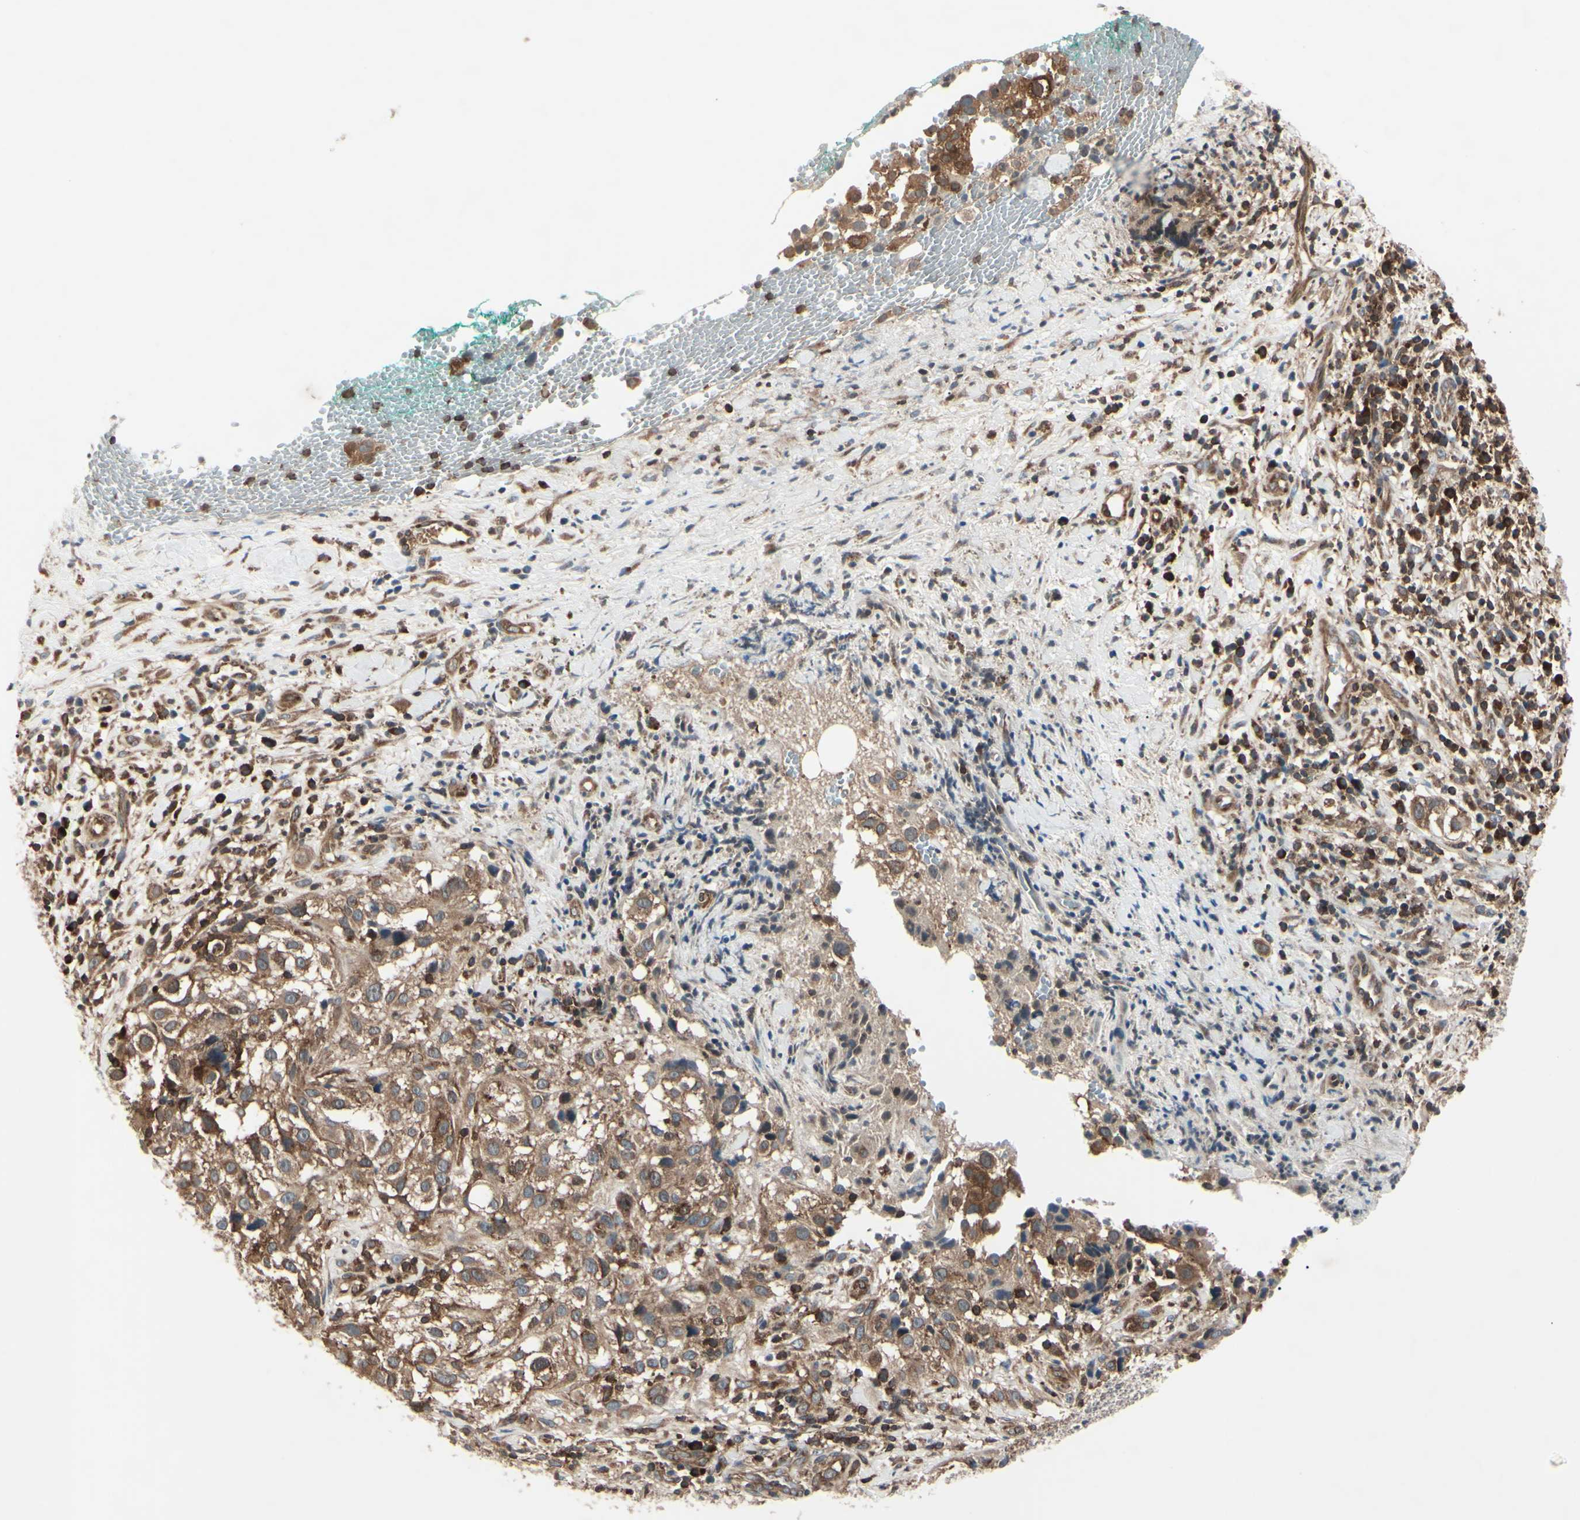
{"staining": {"intensity": "moderate", "quantity": ">75%", "location": "cytoplasmic/membranous"}, "tissue": "melanoma", "cell_type": "Tumor cells", "image_type": "cancer", "snomed": [{"axis": "morphology", "description": "Necrosis, NOS"}, {"axis": "morphology", "description": "Malignant melanoma, NOS"}, {"axis": "topography", "description": "Skin"}], "caption": "The immunohistochemical stain highlights moderate cytoplasmic/membranous staining in tumor cells of malignant melanoma tissue. Using DAB (3,3'-diaminobenzidine) (brown) and hematoxylin (blue) stains, captured at high magnification using brightfield microscopy.", "gene": "MAPRE1", "patient": {"sex": "female", "age": 87}}